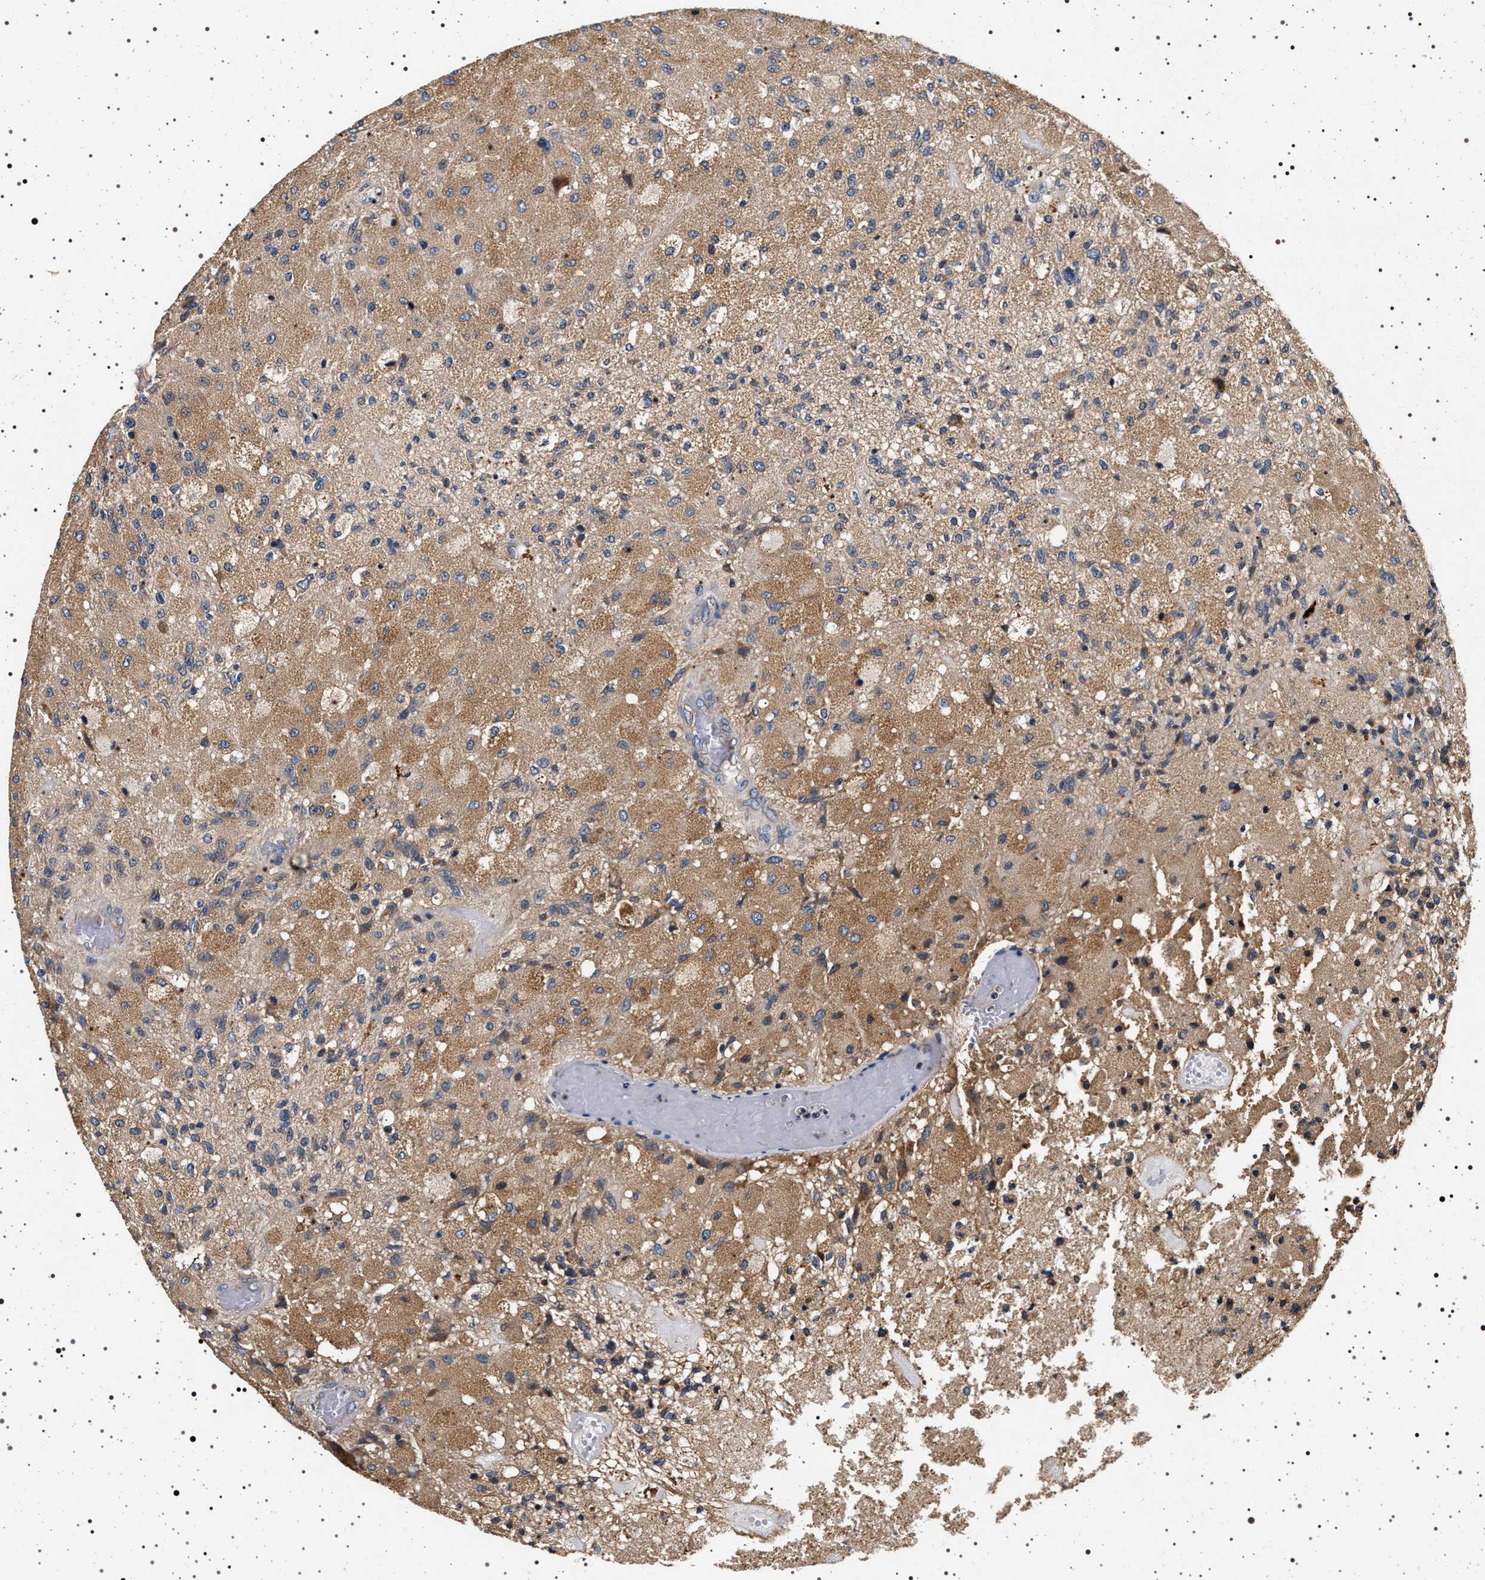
{"staining": {"intensity": "weak", "quantity": ">75%", "location": "cytoplasmic/membranous"}, "tissue": "glioma", "cell_type": "Tumor cells", "image_type": "cancer", "snomed": [{"axis": "morphology", "description": "Normal tissue, NOS"}, {"axis": "morphology", "description": "Glioma, malignant, High grade"}, {"axis": "topography", "description": "Cerebral cortex"}], "caption": "Human glioma stained with a brown dye exhibits weak cytoplasmic/membranous positive expression in approximately >75% of tumor cells.", "gene": "DCBLD2", "patient": {"sex": "male", "age": 77}}